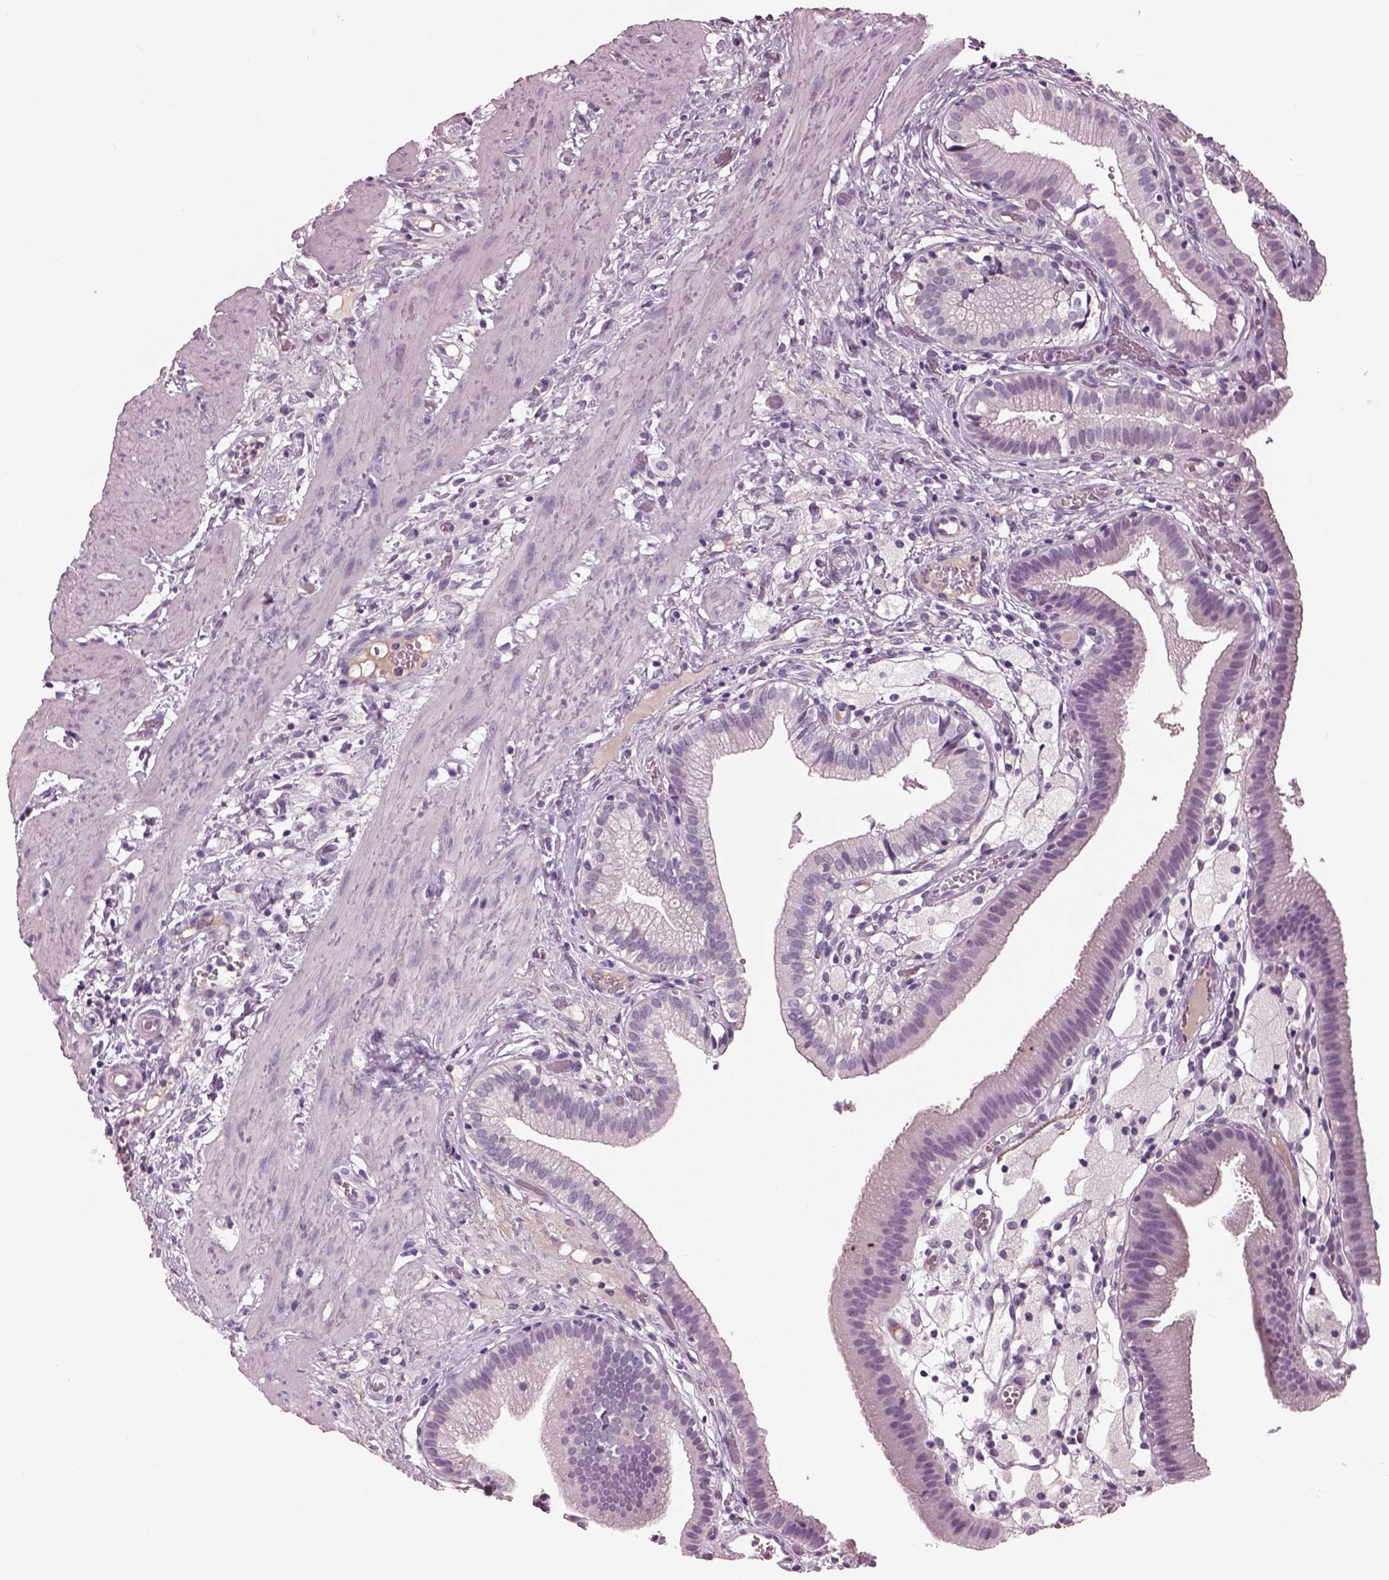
{"staining": {"intensity": "negative", "quantity": "none", "location": "none"}, "tissue": "gallbladder", "cell_type": "Glandular cells", "image_type": "normal", "snomed": [{"axis": "morphology", "description": "Normal tissue, NOS"}, {"axis": "topography", "description": "Gallbladder"}], "caption": "This is an IHC micrograph of unremarkable gallbladder. There is no positivity in glandular cells.", "gene": "CYLC1", "patient": {"sex": "female", "age": 24}}